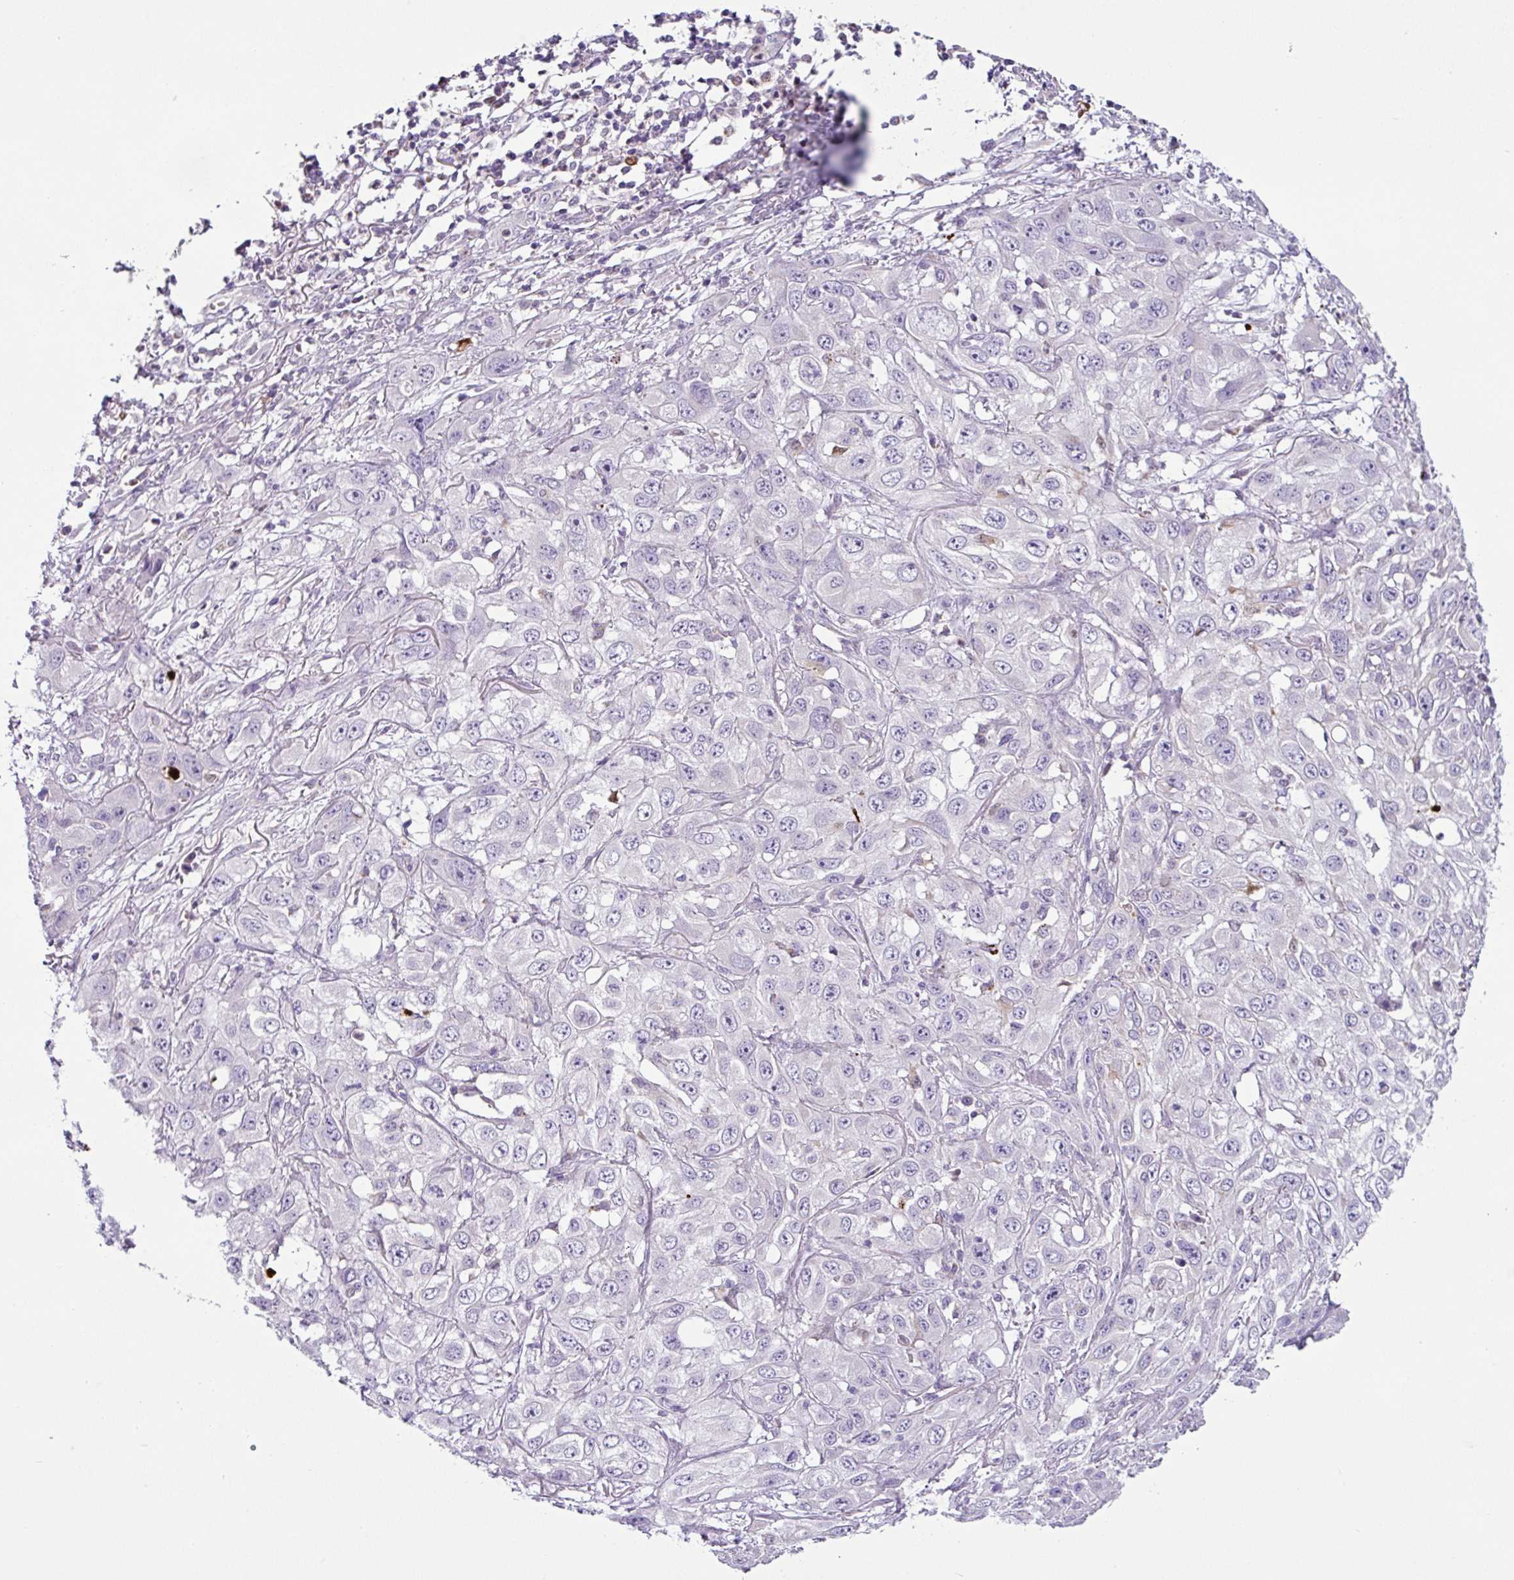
{"staining": {"intensity": "negative", "quantity": "none", "location": "none"}, "tissue": "skin cancer", "cell_type": "Tumor cells", "image_type": "cancer", "snomed": [{"axis": "morphology", "description": "Squamous cell carcinoma, NOS"}, {"axis": "topography", "description": "Skin"}, {"axis": "topography", "description": "Vulva"}], "caption": "Immunohistochemistry photomicrograph of neoplastic tissue: human squamous cell carcinoma (skin) stained with DAB exhibits no significant protein staining in tumor cells. (Brightfield microscopy of DAB (3,3'-diaminobenzidine) IHC at high magnification).", "gene": "HMCN2", "patient": {"sex": "female", "age": 71}}